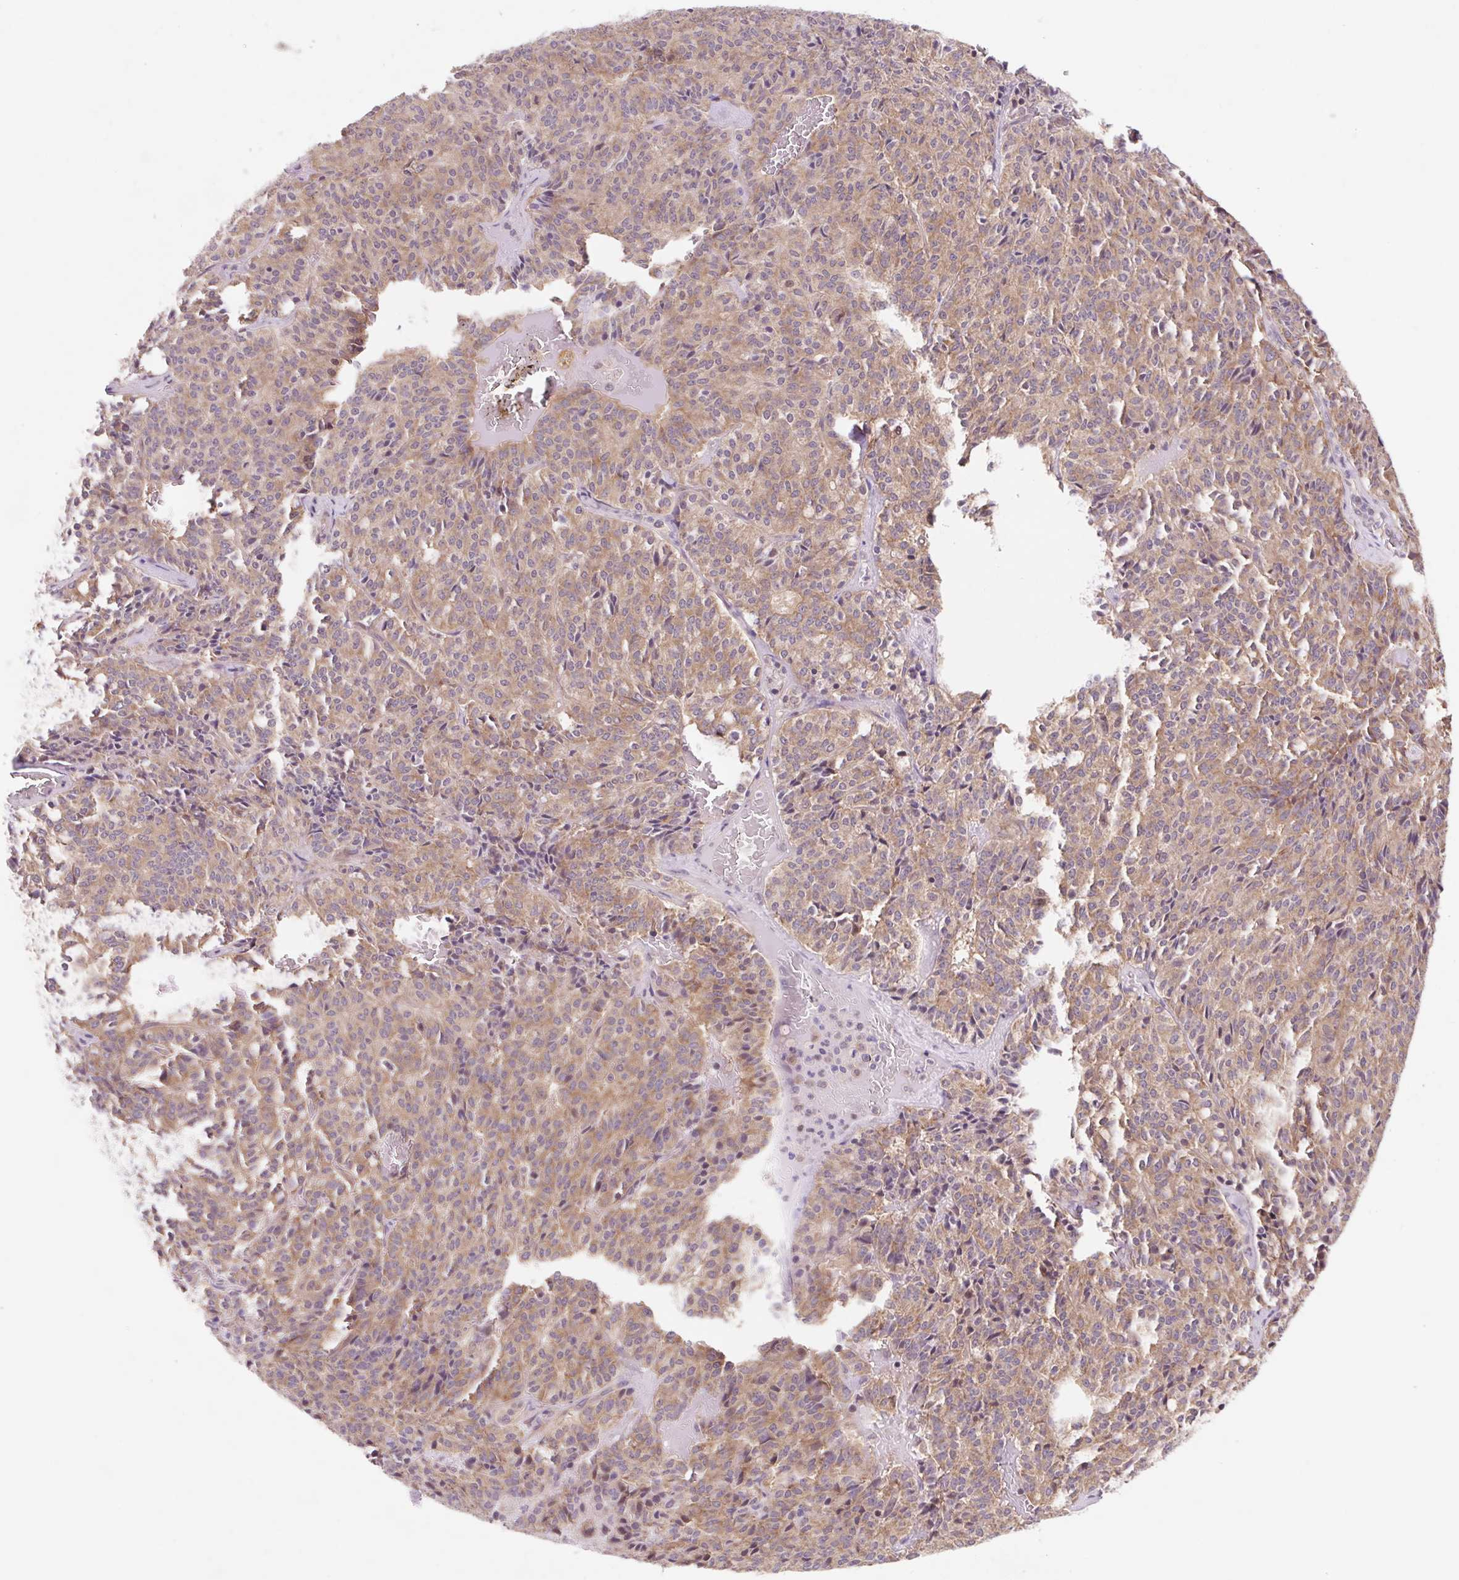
{"staining": {"intensity": "weak", "quantity": ">75%", "location": "cytoplasmic/membranous"}, "tissue": "carcinoid", "cell_type": "Tumor cells", "image_type": "cancer", "snomed": [{"axis": "morphology", "description": "Carcinoid, malignant, NOS"}, {"axis": "topography", "description": "Lung"}], "caption": "Tumor cells display low levels of weak cytoplasmic/membranous positivity in about >75% of cells in carcinoid (malignant).", "gene": "HFE", "patient": {"sex": "male", "age": 70}}